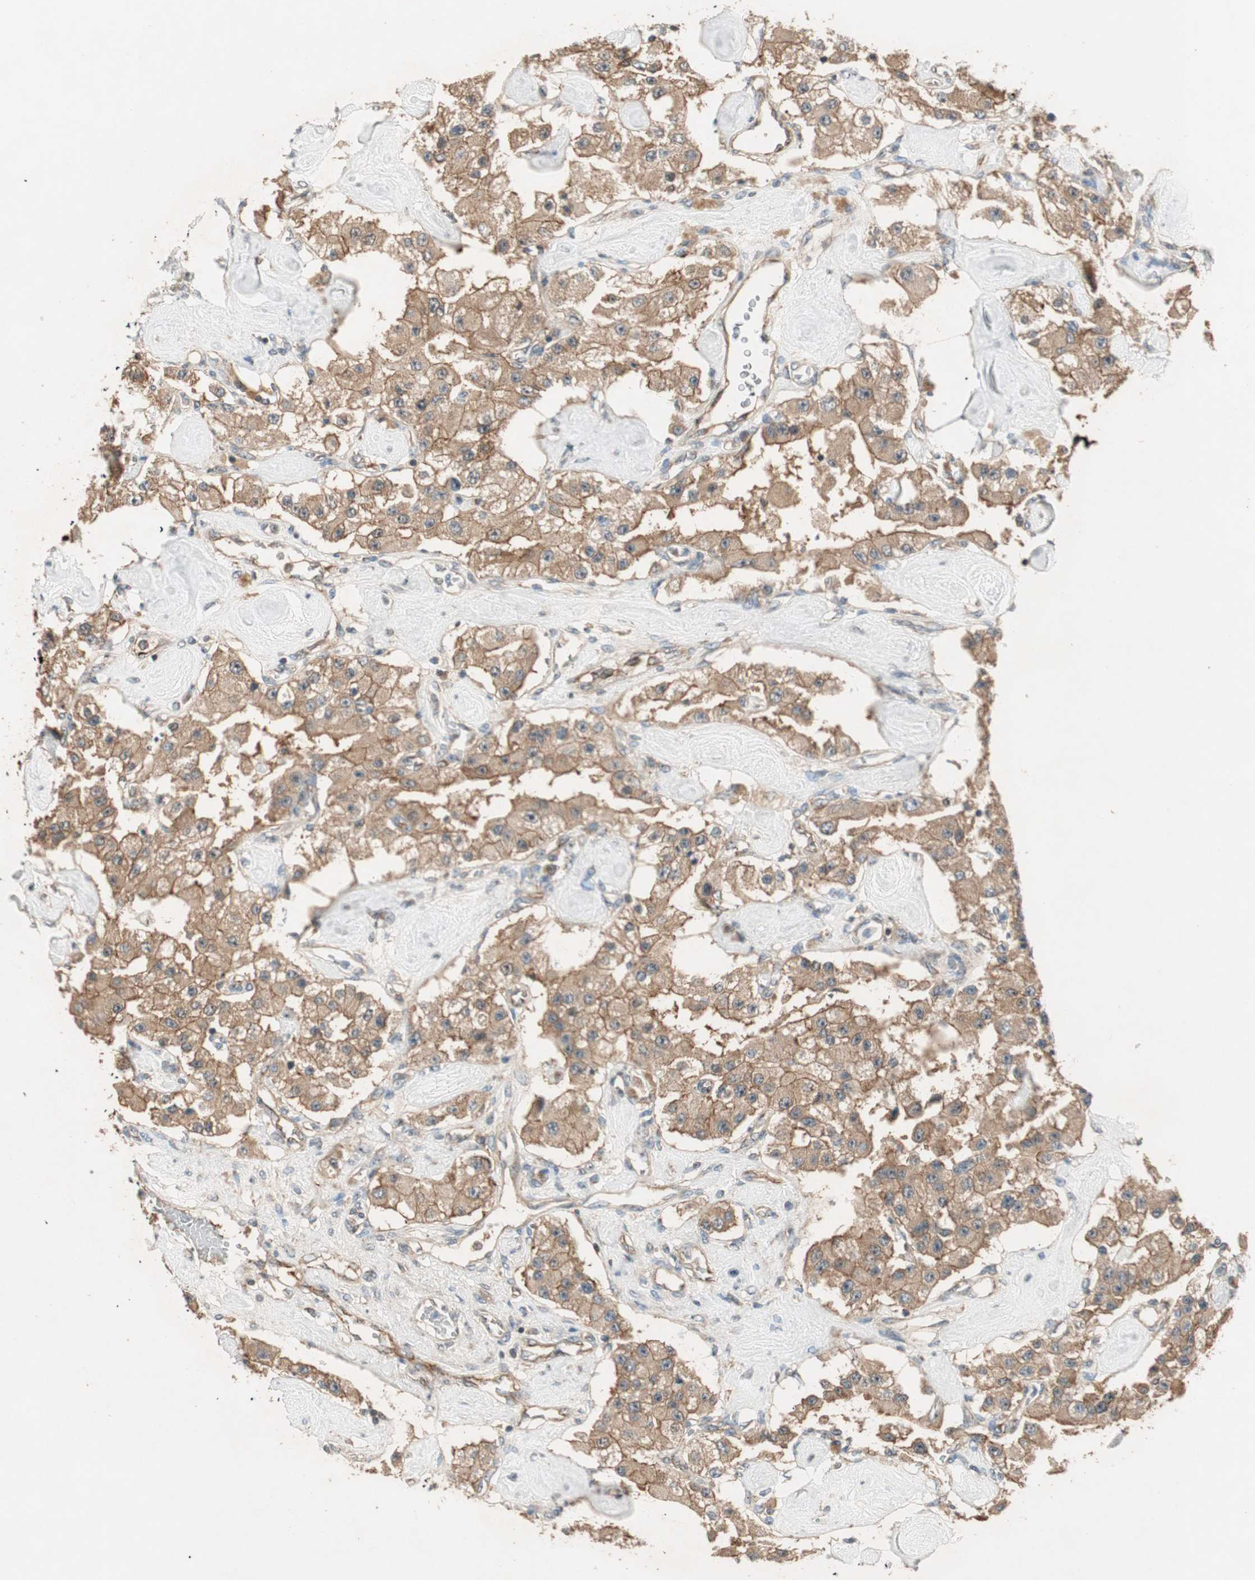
{"staining": {"intensity": "moderate", "quantity": ">75%", "location": "cytoplasmic/membranous"}, "tissue": "carcinoid", "cell_type": "Tumor cells", "image_type": "cancer", "snomed": [{"axis": "morphology", "description": "Carcinoid, malignant, NOS"}, {"axis": "topography", "description": "Pancreas"}], "caption": "Moderate cytoplasmic/membranous protein staining is identified in about >75% of tumor cells in carcinoid.", "gene": "CC2D1A", "patient": {"sex": "male", "age": 41}}